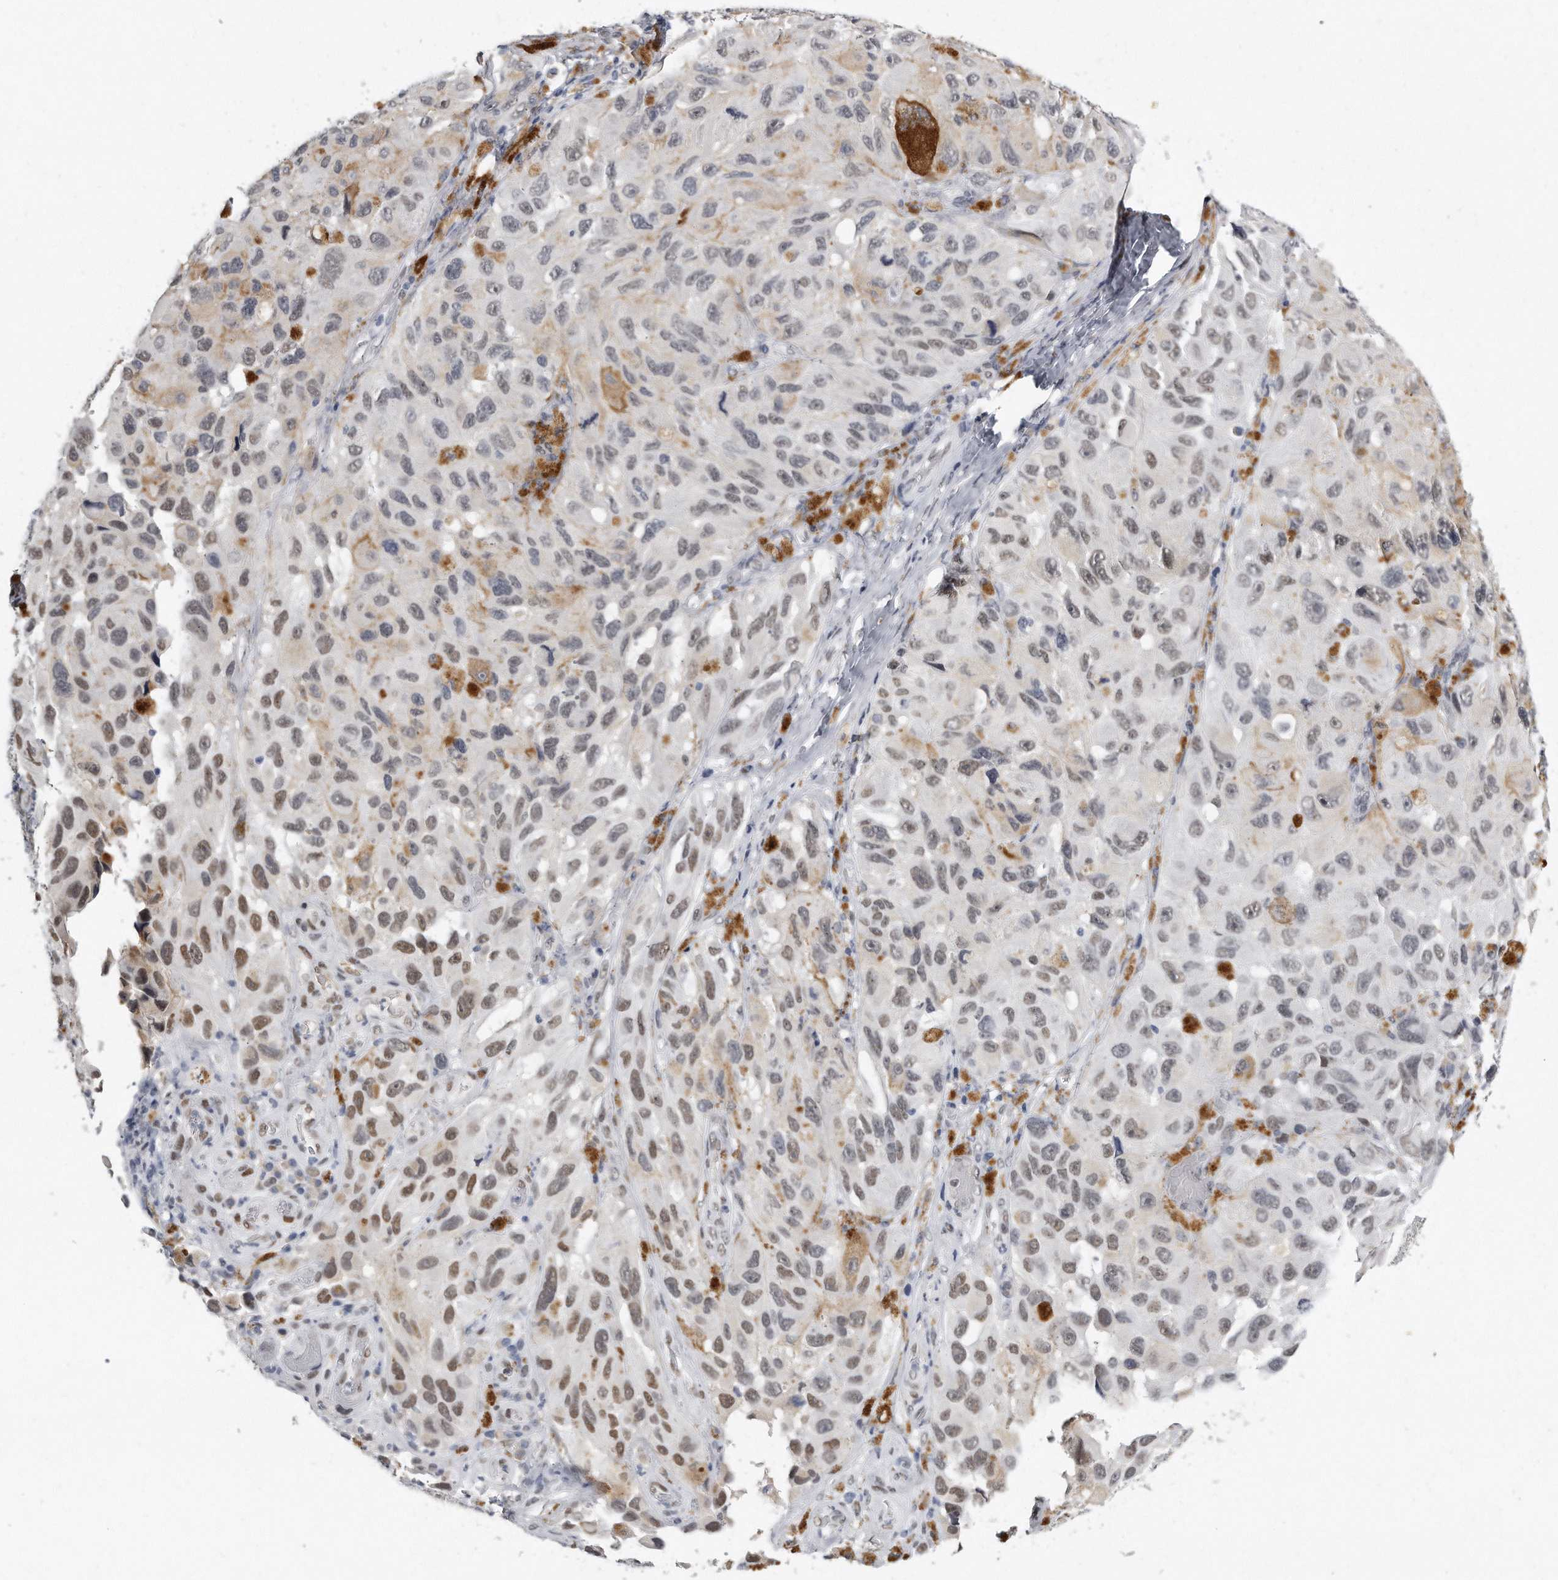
{"staining": {"intensity": "moderate", "quantity": "<25%", "location": "nuclear"}, "tissue": "melanoma", "cell_type": "Tumor cells", "image_type": "cancer", "snomed": [{"axis": "morphology", "description": "Malignant melanoma, NOS"}, {"axis": "topography", "description": "Skin"}], "caption": "A high-resolution image shows immunohistochemistry staining of melanoma, which reveals moderate nuclear staining in approximately <25% of tumor cells.", "gene": "CTBP2", "patient": {"sex": "female", "age": 73}}